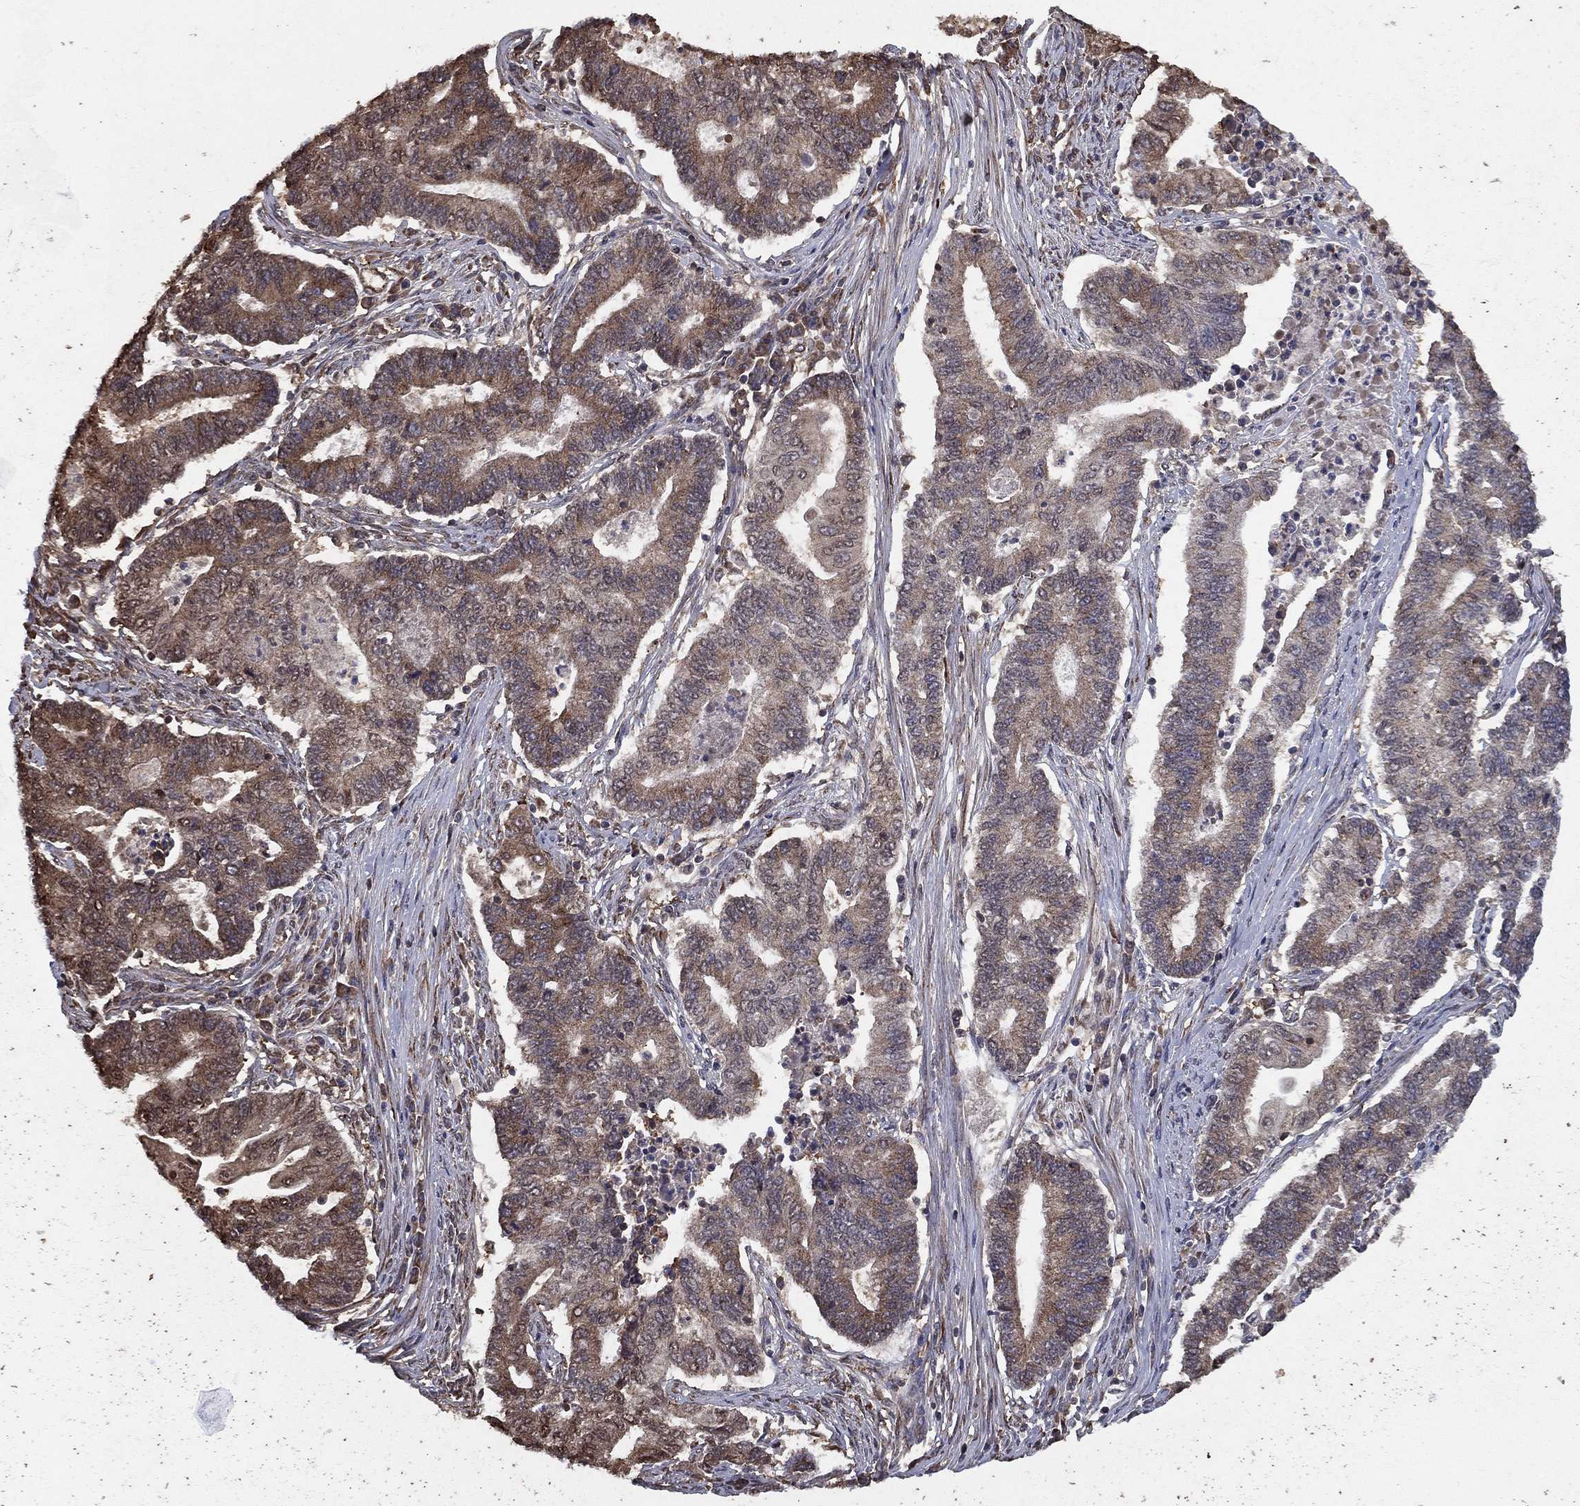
{"staining": {"intensity": "weak", "quantity": ">75%", "location": "cytoplasmic/membranous"}, "tissue": "endometrial cancer", "cell_type": "Tumor cells", "image_type": "cancer", "snomed": [{"axis": "morphology", "description": "Adenocarcinoma, NOS"}, {"axis": "topography", "description": "Uterus"}, {"axis": "topography", "description": "Endometrium"}], "caption": "Protein positivity by immunohistochemistry displays weak cytoplasmic/membranous positivity in about >75% of tumor cells in endometrial adenocarcinoma.", "gene": "CERS2", "patient": {"sex": "female", "age": 54}}